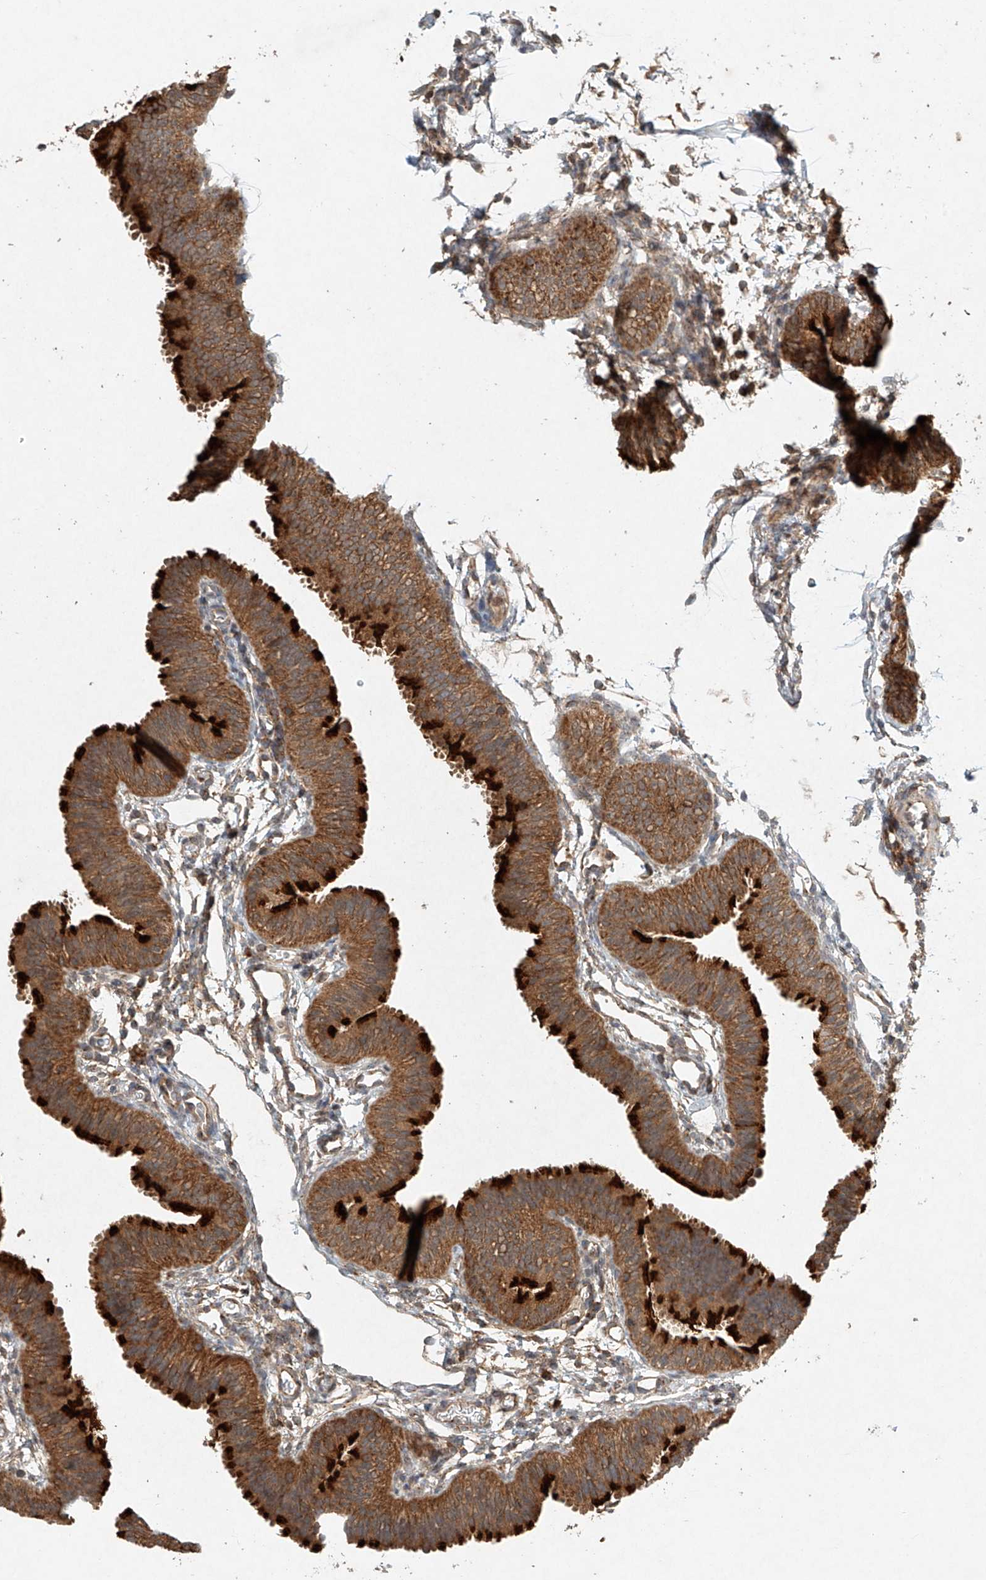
{"staining": {"intensity": "strong", "quantity": ">75%", "location": "cytoplasmic/membranous"}, "tissue": "fallopian tube", "cell_type": "Glandular cells", "image_type": "normal", "snomed": [{"axis": "morphology", "description": "Normal tissue, NOS"}, {"axis": "topography", "description": "Fallopian tube"}], "caption": "Human fallopian tube stained with a brown dye demonstrates strong cytoplasmic/membranous positive staining in approximately >75% of glandular cells.", "gene": "DCAF11", "patient": {"sex": "female", "age": 35}}